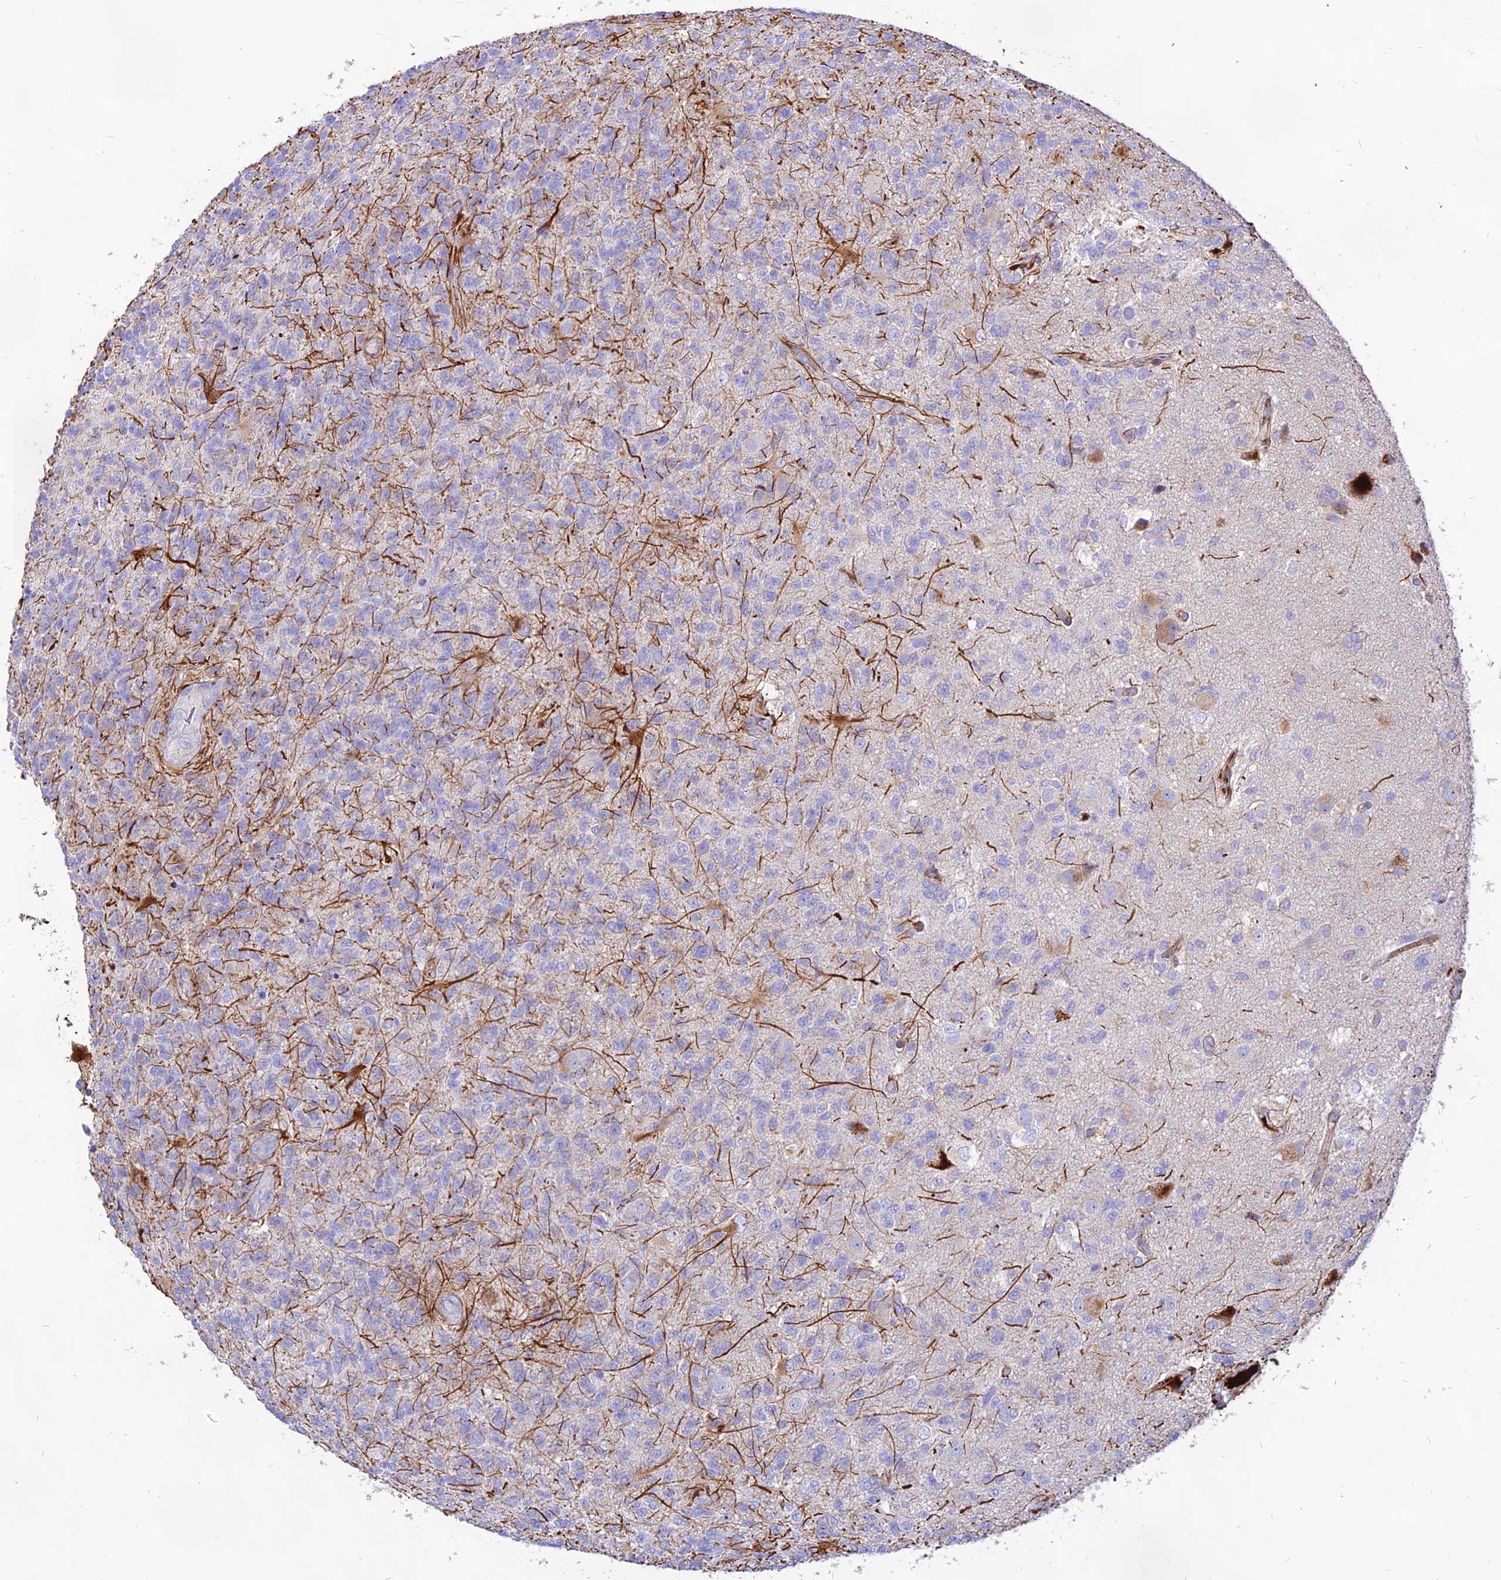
{"staining": {"intensity": "negative", "quantity": "none", "location": "none"}, "tissue": "glioma", "cell_type": "Tumor cells", "image_type": "cancer", "snomed": [{"axis": "morphology", "description": "Glioma, malignant, High grade"}, {"axis": "topography", "description": "Brain"}], "caption": "This is an IHC photomicrograph of human glioma. There is no staining in tumor cells.", "gene": "RIMOC1", "patient": {"sex": "male", "age": 56}}